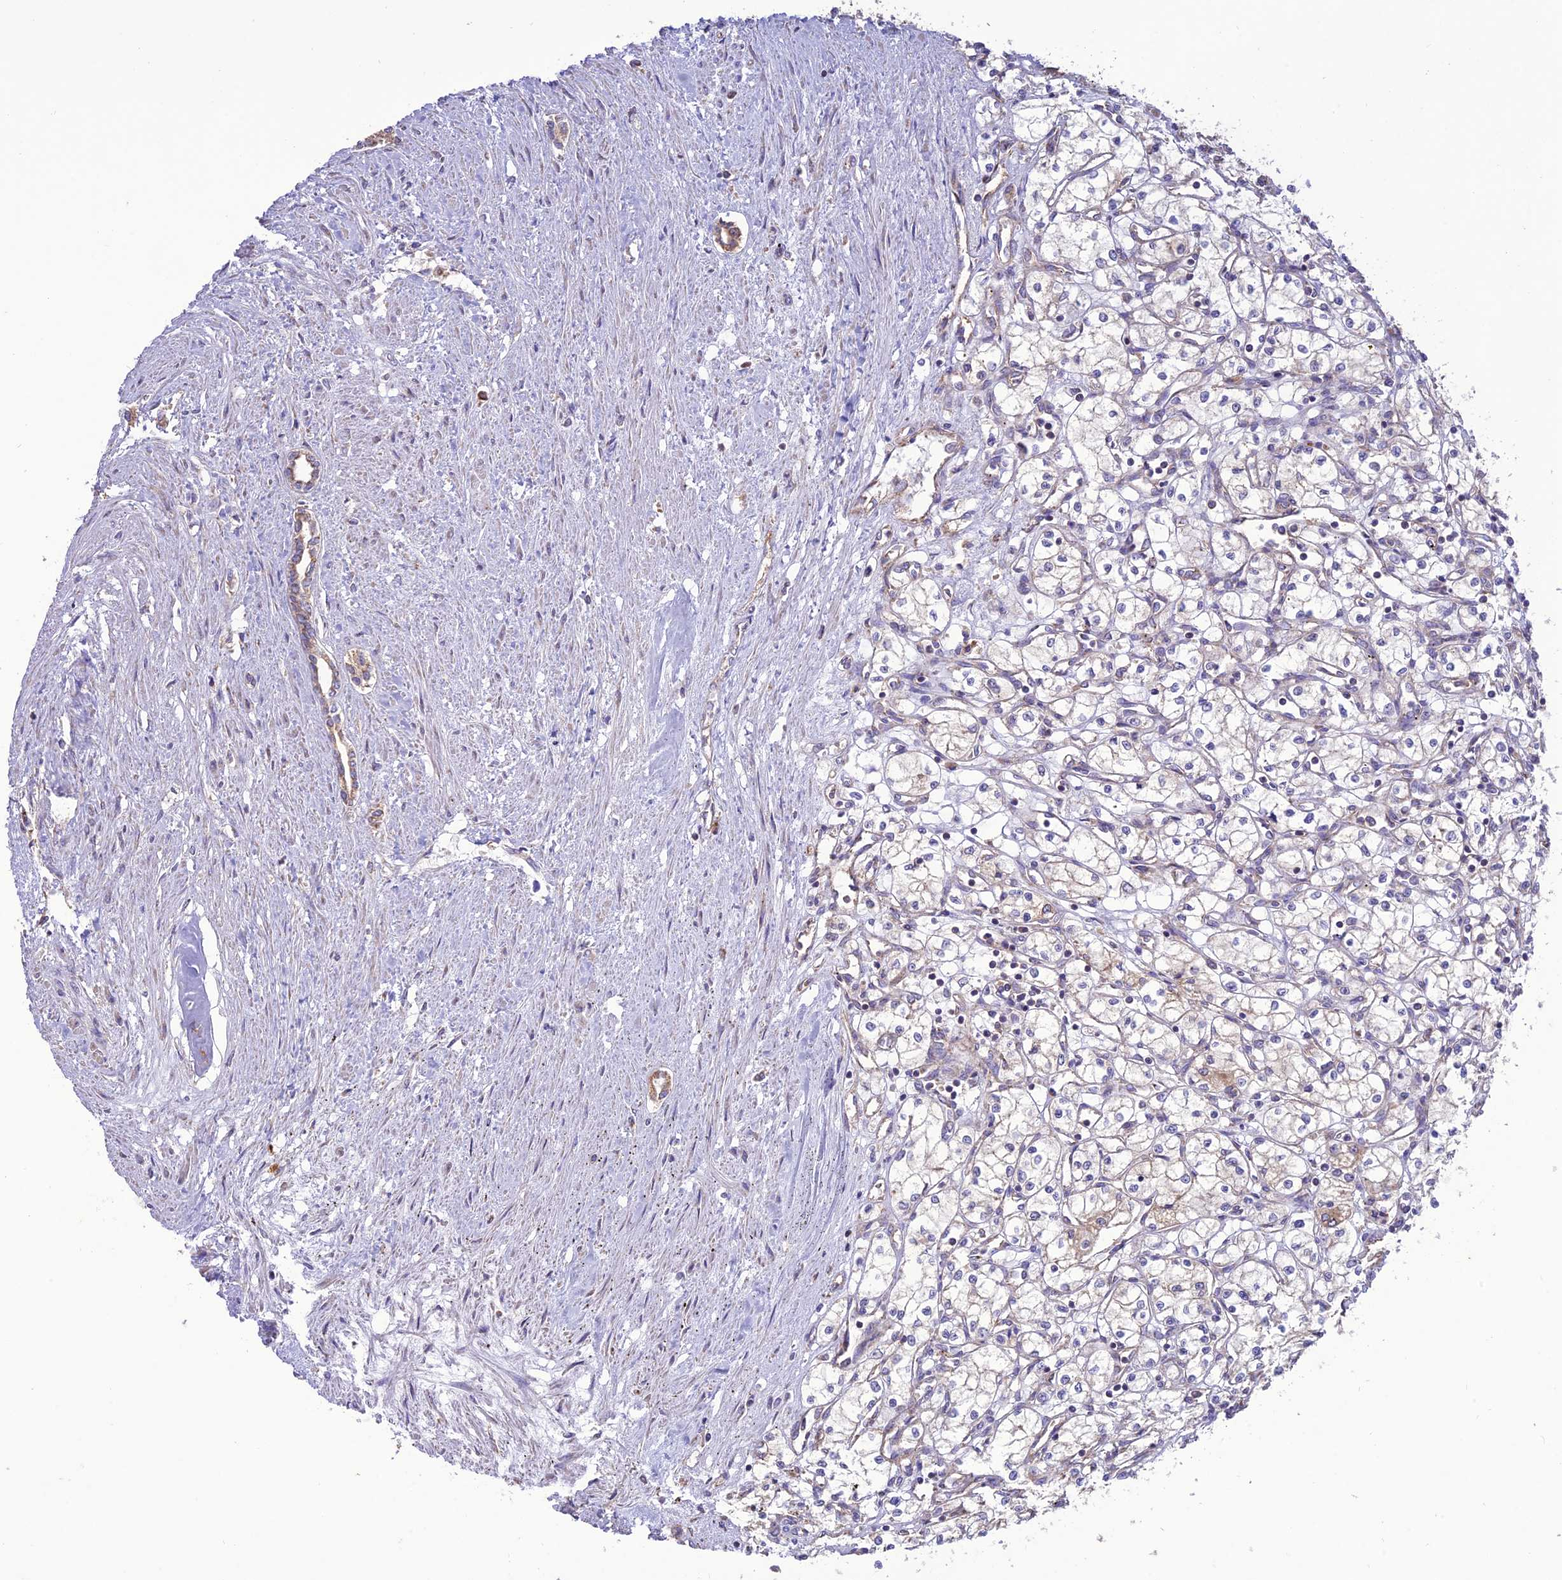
{"staining": {"intensity": "negative", "quantity": "none", "location": "none"}, "tissue": "renal cancer", "cell_type": "Tumor cells", "image_type": "cancer", "snomed": [{"axis": "morphology", "description": "Adenocarcinoma, NOS"}, {"axis": "topography", "description": "Kidney"}], "caption": "High magnification brightfield microscopy of renal cancer (adenocarcinoma) stained with DAB (brown) and counterstained with hematoxylin (blue): tumor cells show no significant positivity.", "gene": "NDUFAF1", "patient": {"sex": "male", "age": 59}}